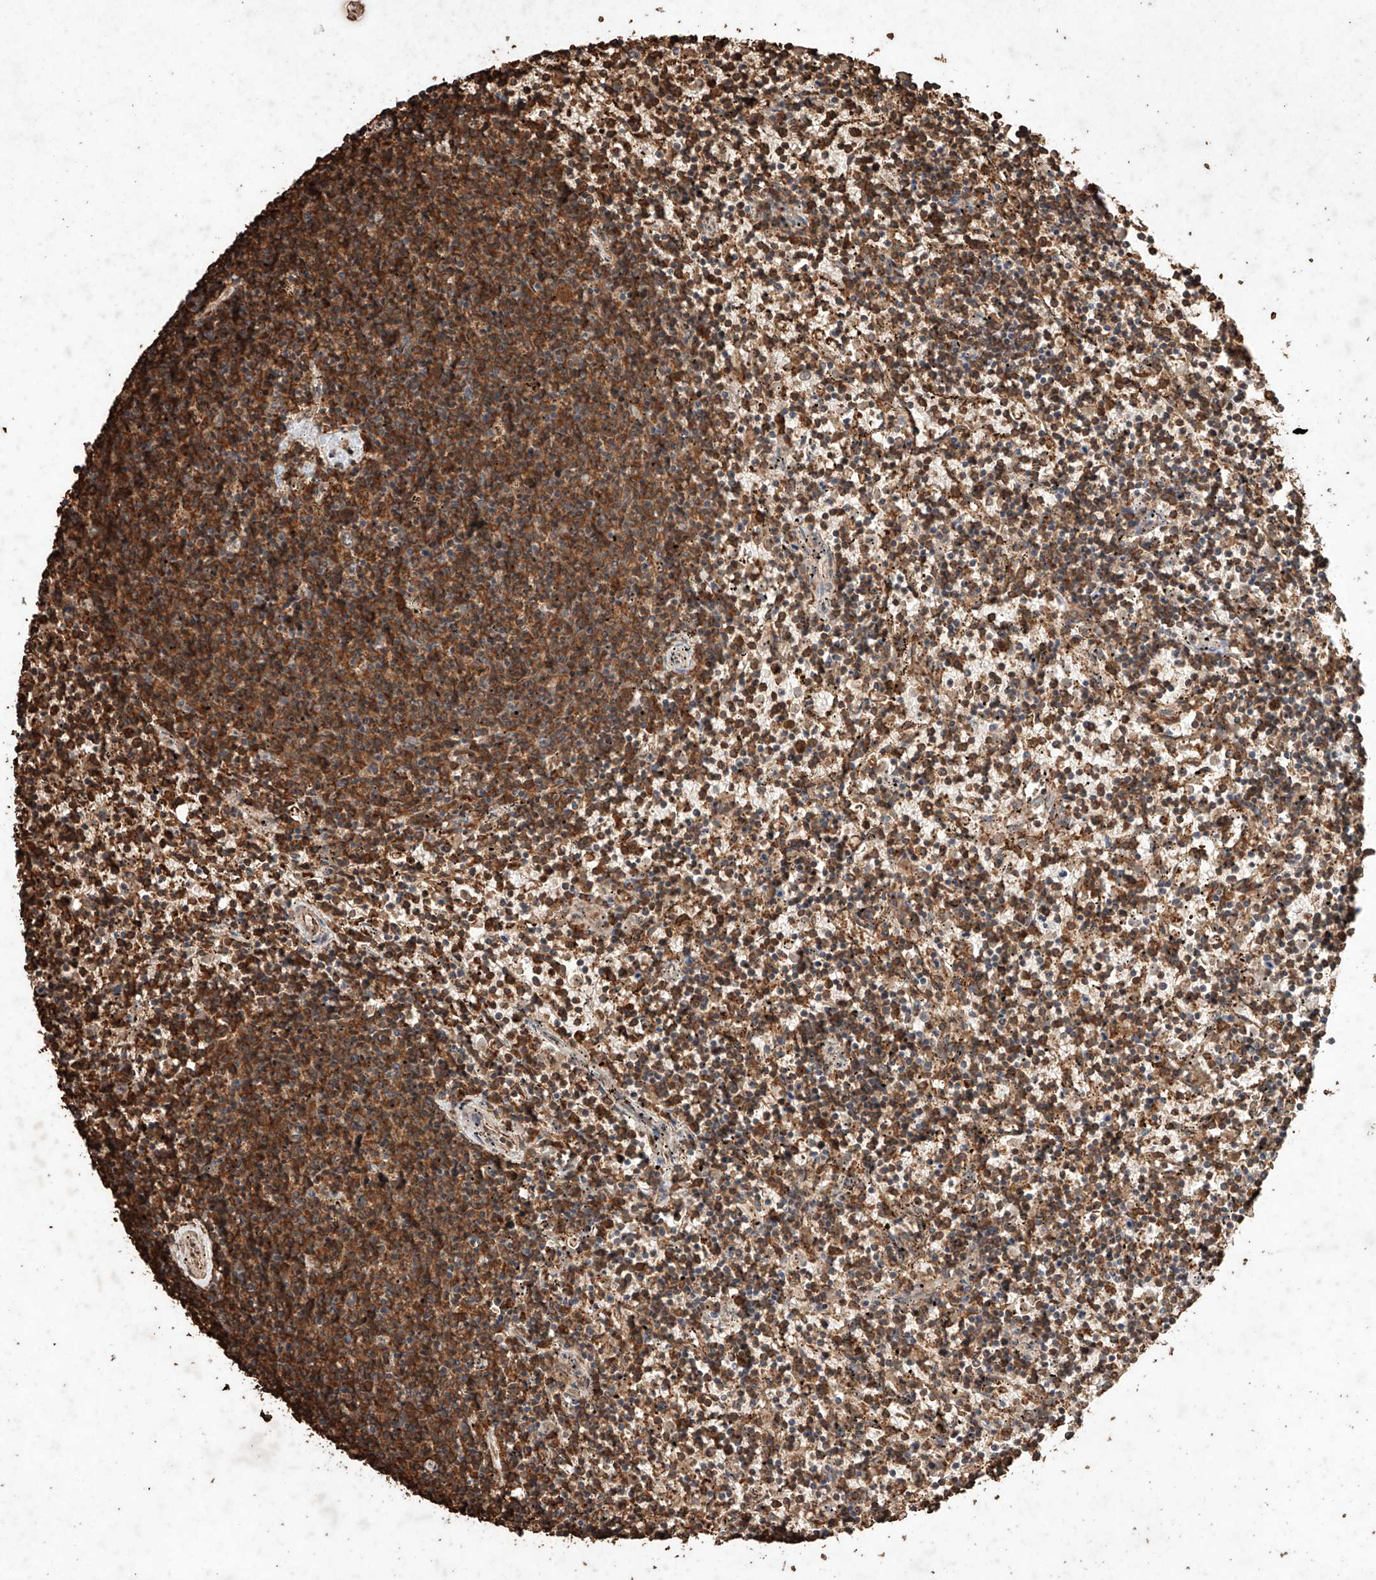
{"staining": {"intensity": "moderate", "quantity": ">75%", "location": "cytoplasmic/membranous"}, "tissue": "lymphoma", "cell_type": "Tumor cells", "image_type": "cancer", "snomed": [{"axis": "morphology", "description": "Malignant lymphoma, non-Hodgkin's type, Low grade"}, {"axis": "topography", "description": "Spleen"}], "caption": "A micrograph of human malignant lymphoma, non-Hodgkin's type (low-grade) stained for a protein displays moderate cytoplasmic/membranous brown staining in tumor cells. (IHC, brightfield microscopy, high magnification).", "gene": "M6PR", "patient": {"sex": "female", "age": 50}}